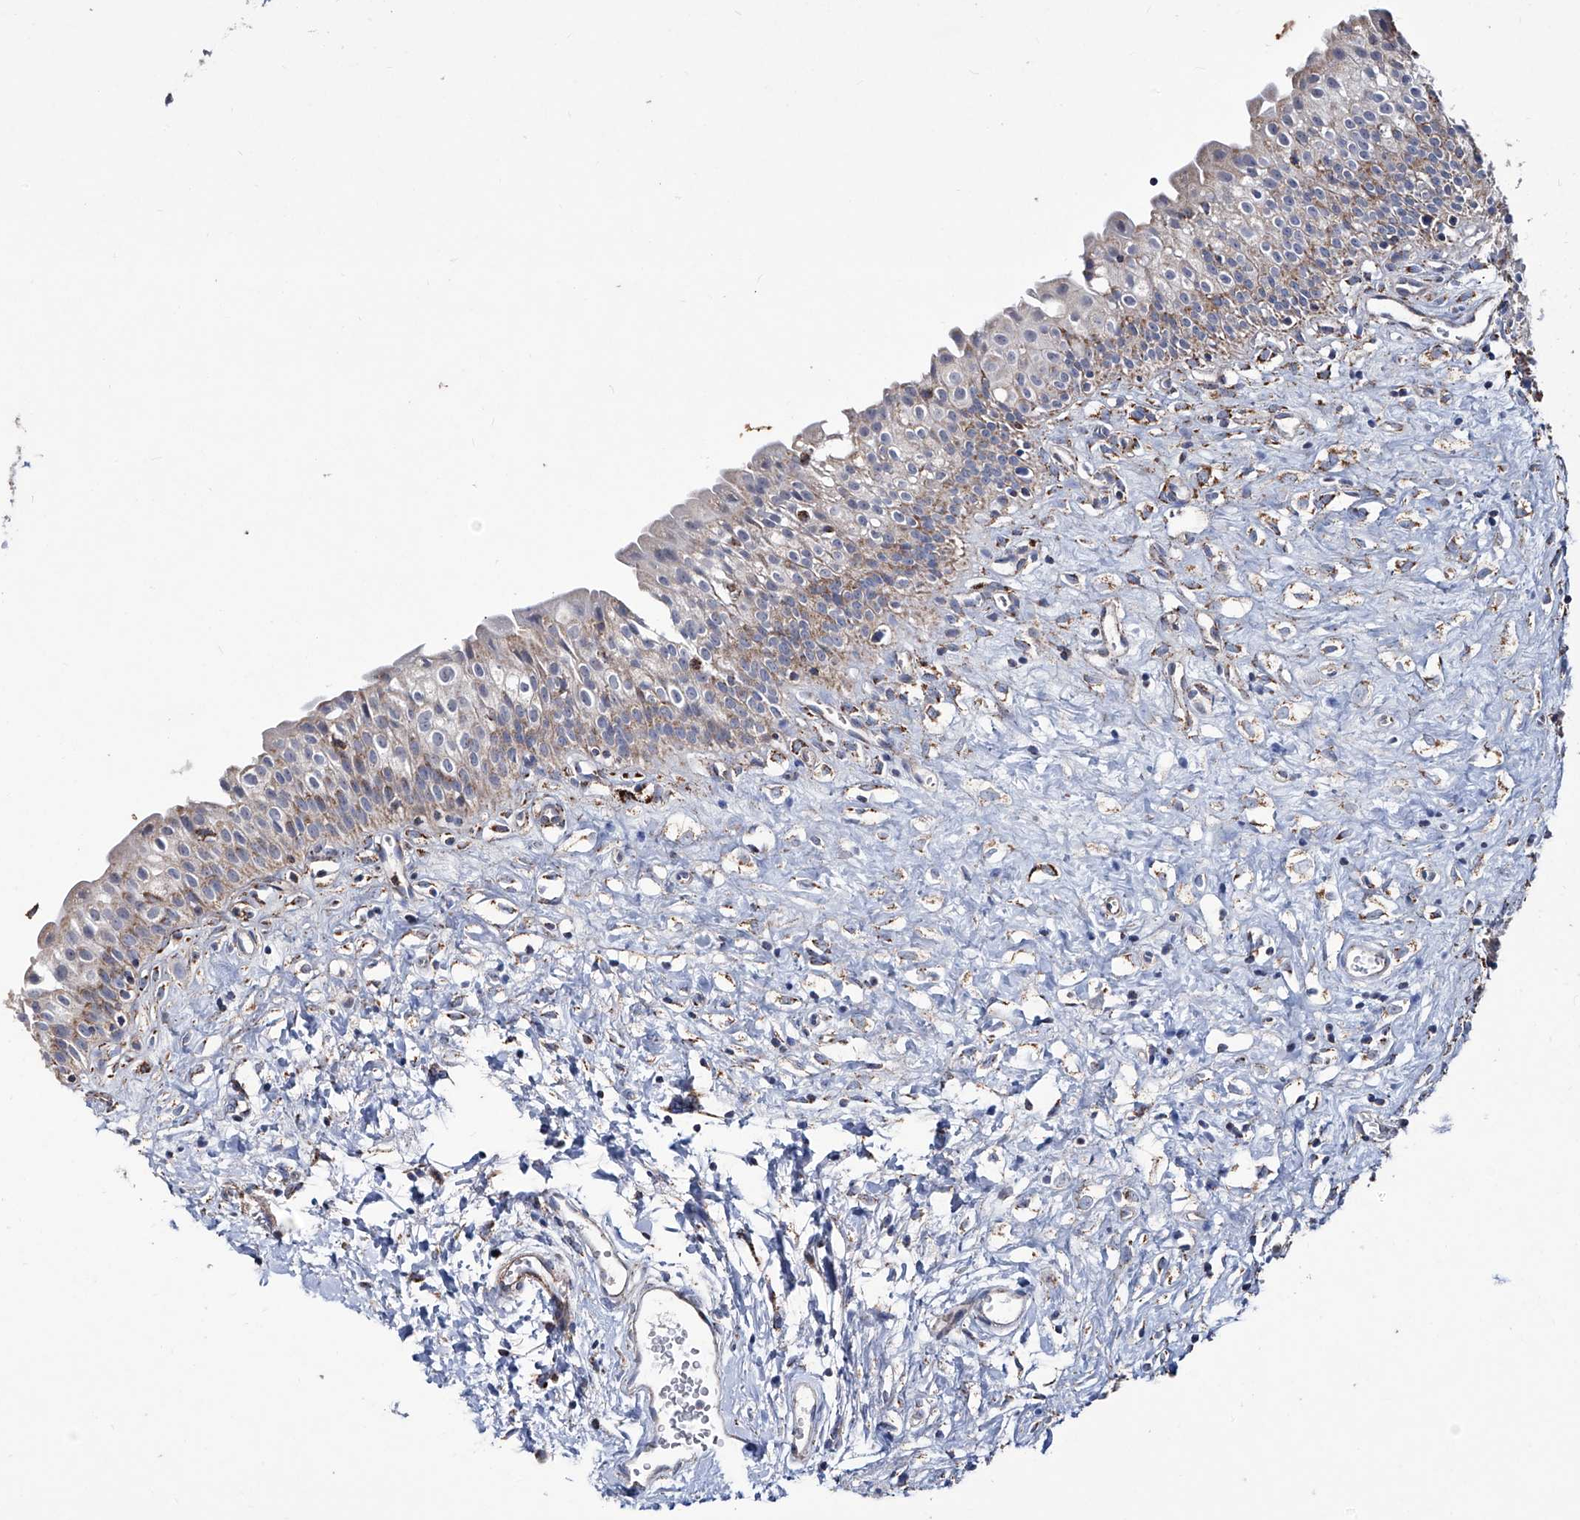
{"staining": {"intensity": "moderate", "quantity": "<25%", "location": "cytoplasmic/membranous"}, "tissue": "urinary bladder", "cell_type": "Urothelial cells", "image_type": "normal", "snomed": [{"axis": "morphology", "description": "Normal tissue, NOS"}, {"axis": "topography", "description": "Urinary bladder"}], "caption": "The immunohistochemical stain labels moderate cytoplasmic/membranous positivity in urothelial cells of benign urinary bladder. The staining is performed using DAB (3,3'-diaminobenzidine) brown chromogen to label protein expression. The nuclei are counter-stained blue using hematoxylin.", "gene": "NHS", "patient": {"sex": "male", "age": 51}}